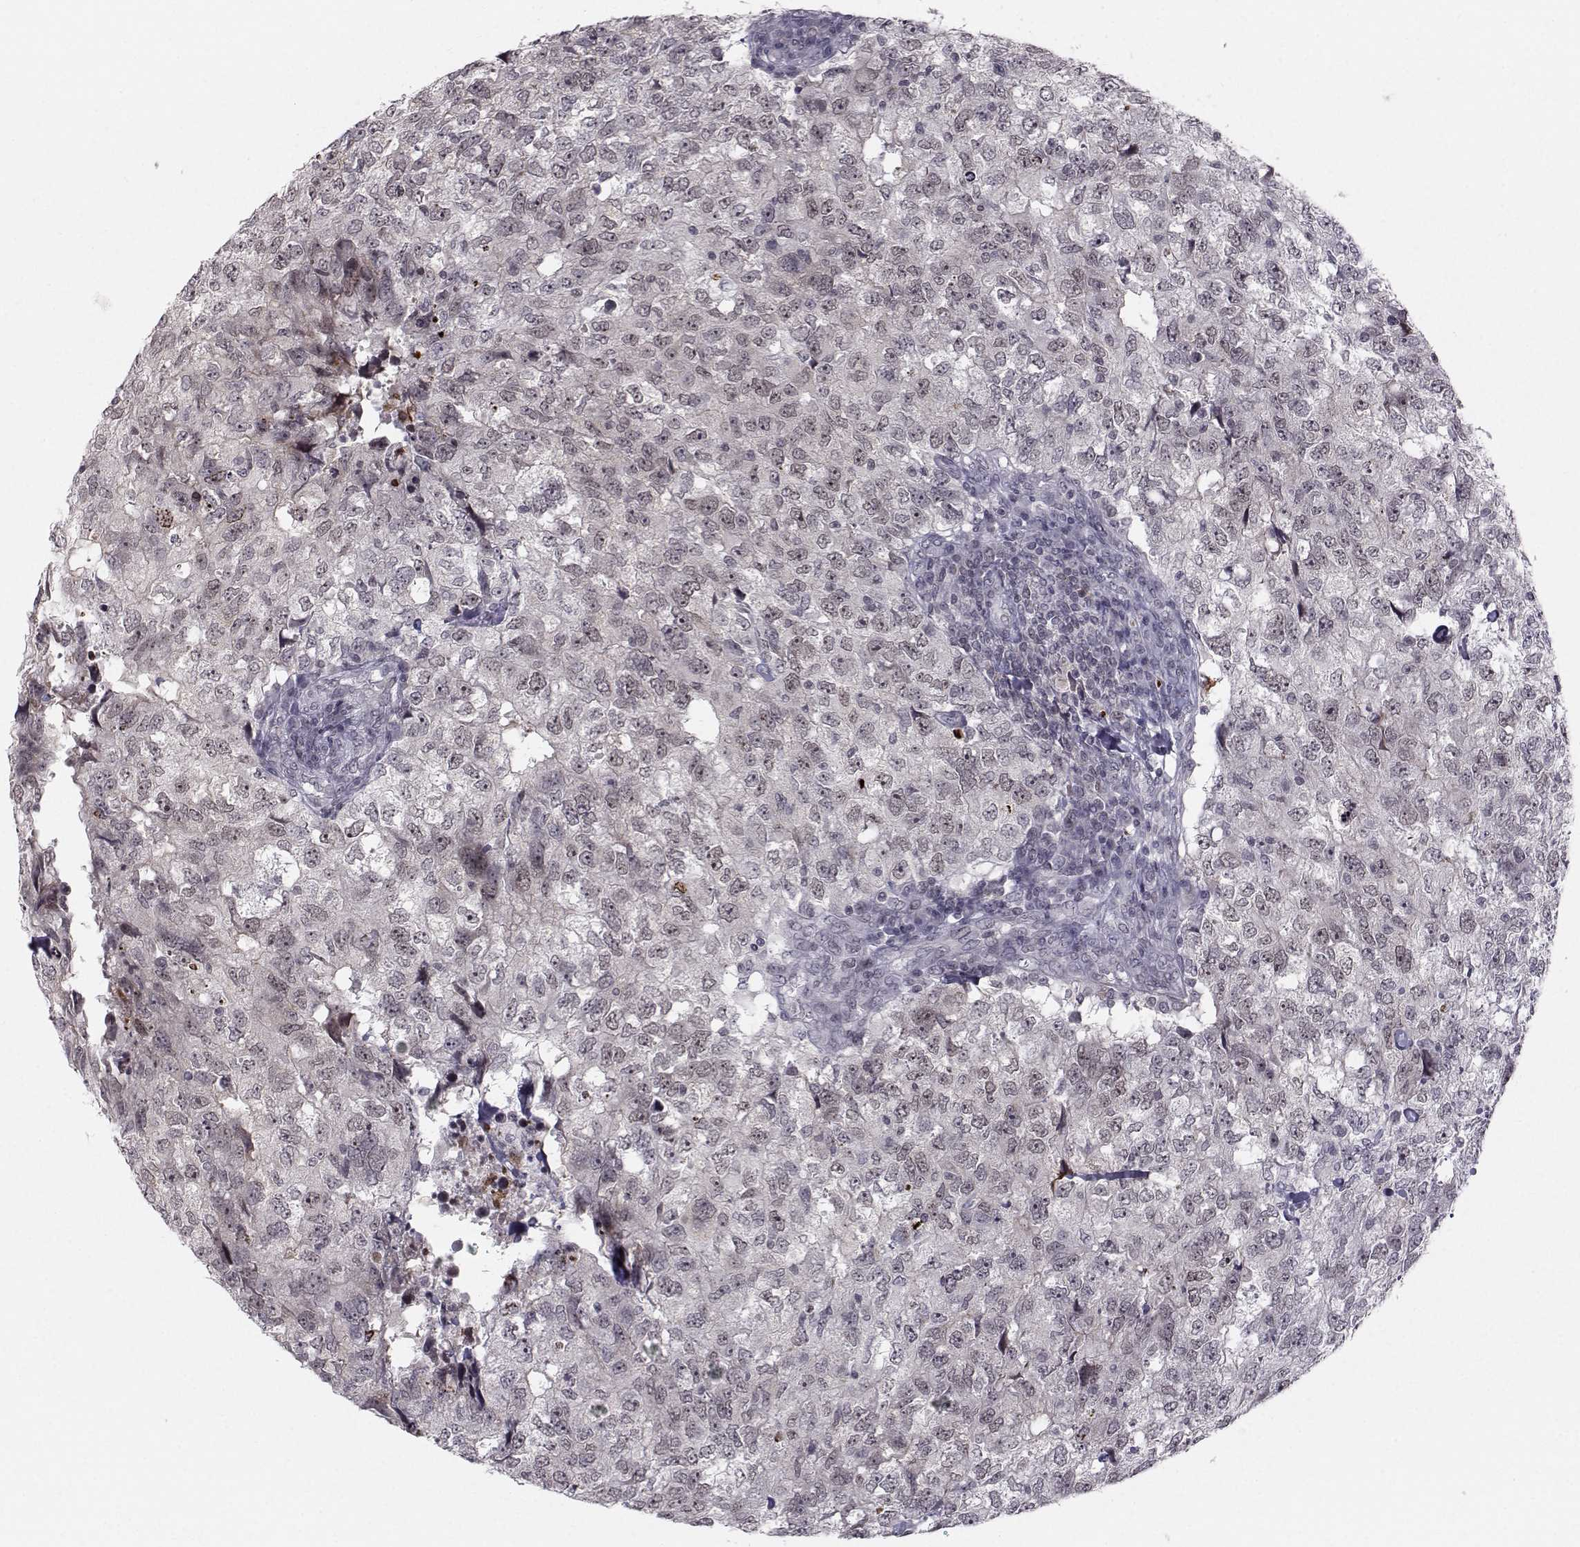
{"staining": {"intensity": "negative", "quantity": "none", "location": "none"}, "tissue": "breast cancer", "cell_type": "Tumor cells", "image_type": "cancer", "snomed": [{"axis": "morphology", "description": "Duct carcinoma"}, {"axis": "topography", "description": "Breast"}], "caption": "This photomicrograph is of invasive ductal carcinoma (breast) stained with immunohistochemistry to label a protein in brown with the nuclei are counter-stained blue. There is no positivity in tumor cells.", "gene": "MARCHF4", "patient": {"sex": "female", "age": 30}}